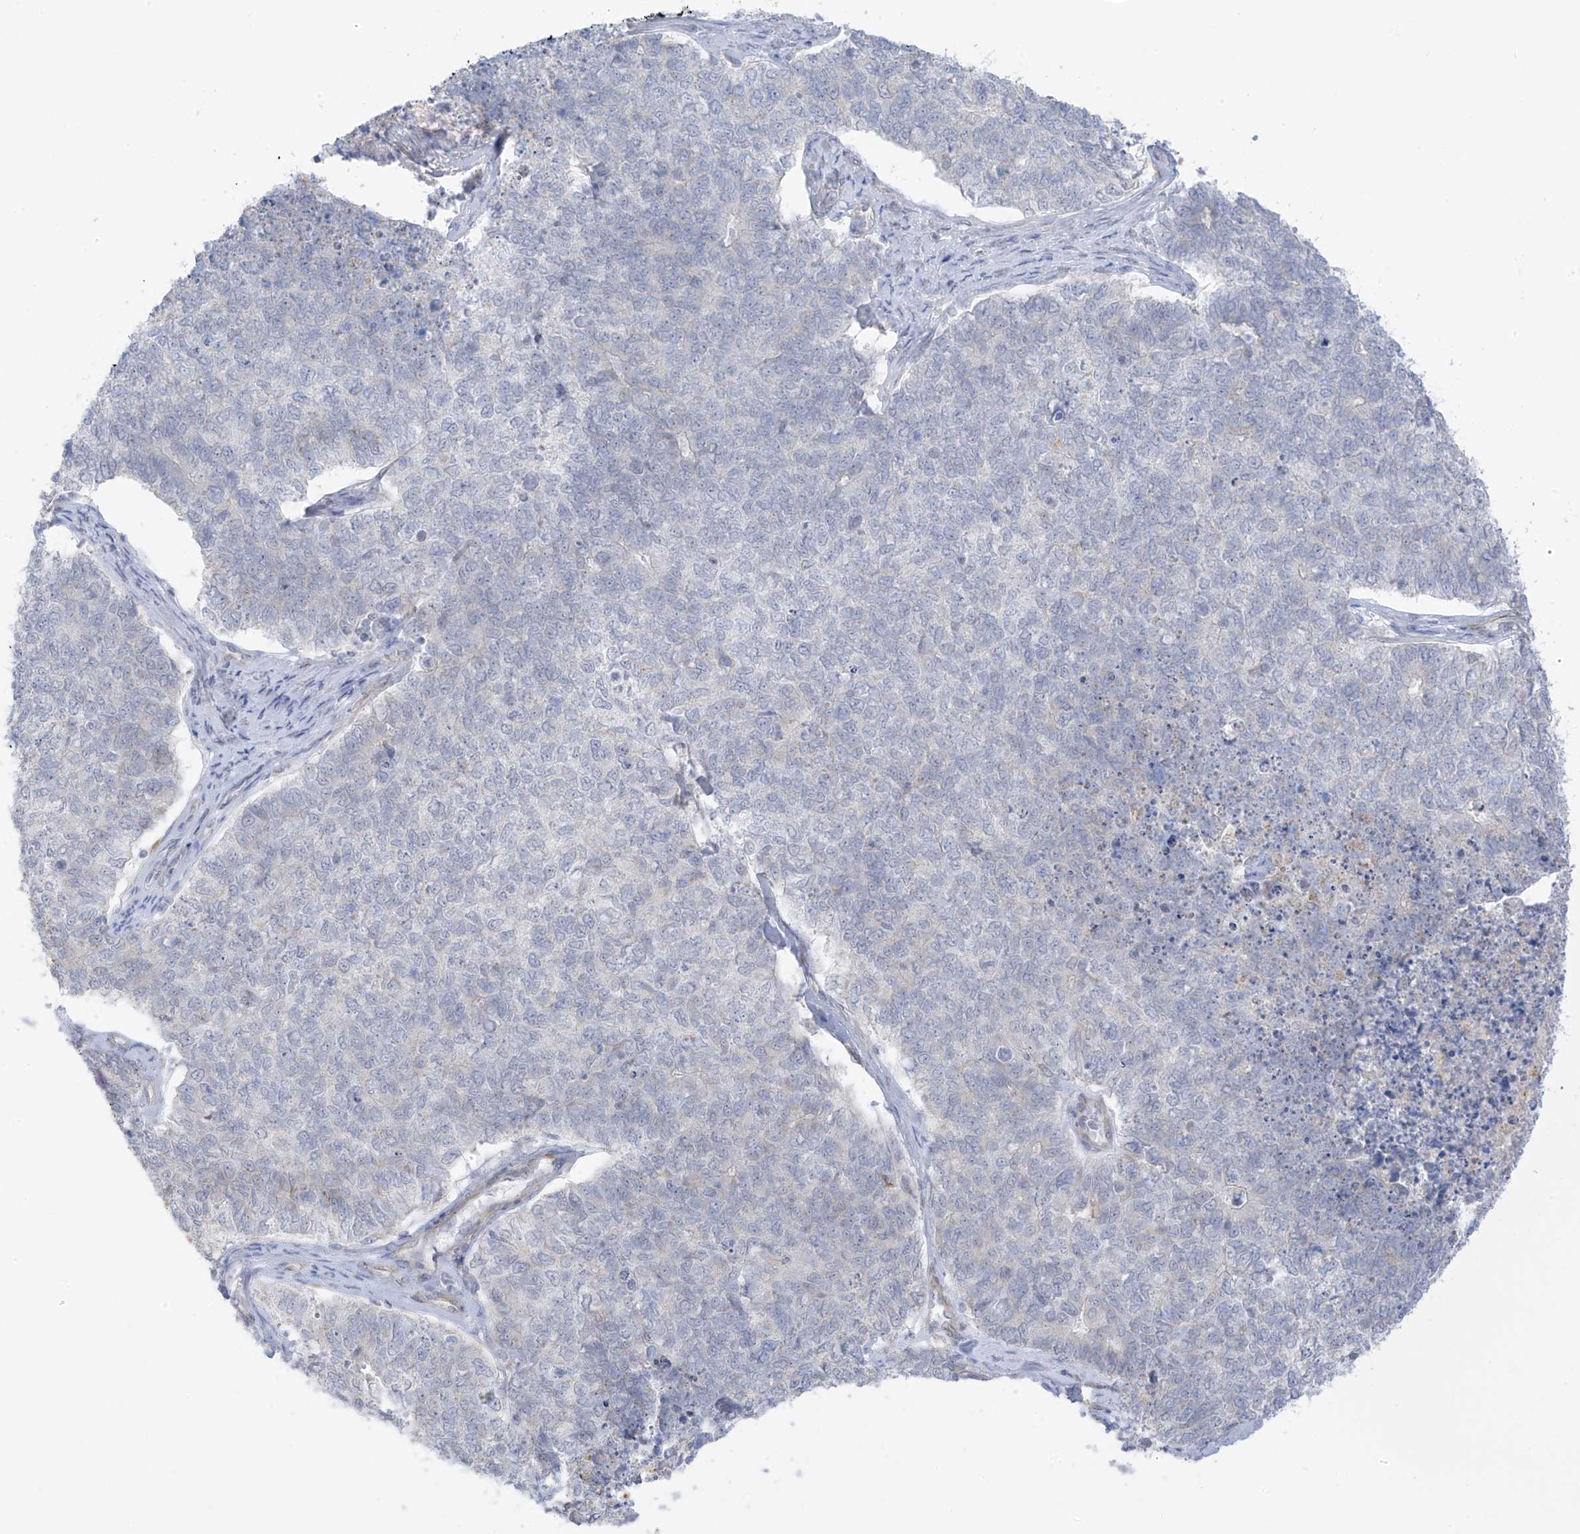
{"staining": {"intensity": "negative", "quantity": "none", "location": "none"}, "tissue": "cervical cancer", "cell_type": "Tumor cells", "image_type": "cancer", "snomed": [{"axis": "morphology", "description": "Squamous cell carcinoma, NOS"}, {"axis": "topography", "description": "Cervix"}], "caption": "Human cervical squamous cell carcinoma stained for a protein using immunohistochemistry reveals no staining in tumor cells.", "gene": "HS6ST2", "patient": {"sex": "female", "age": 63}}